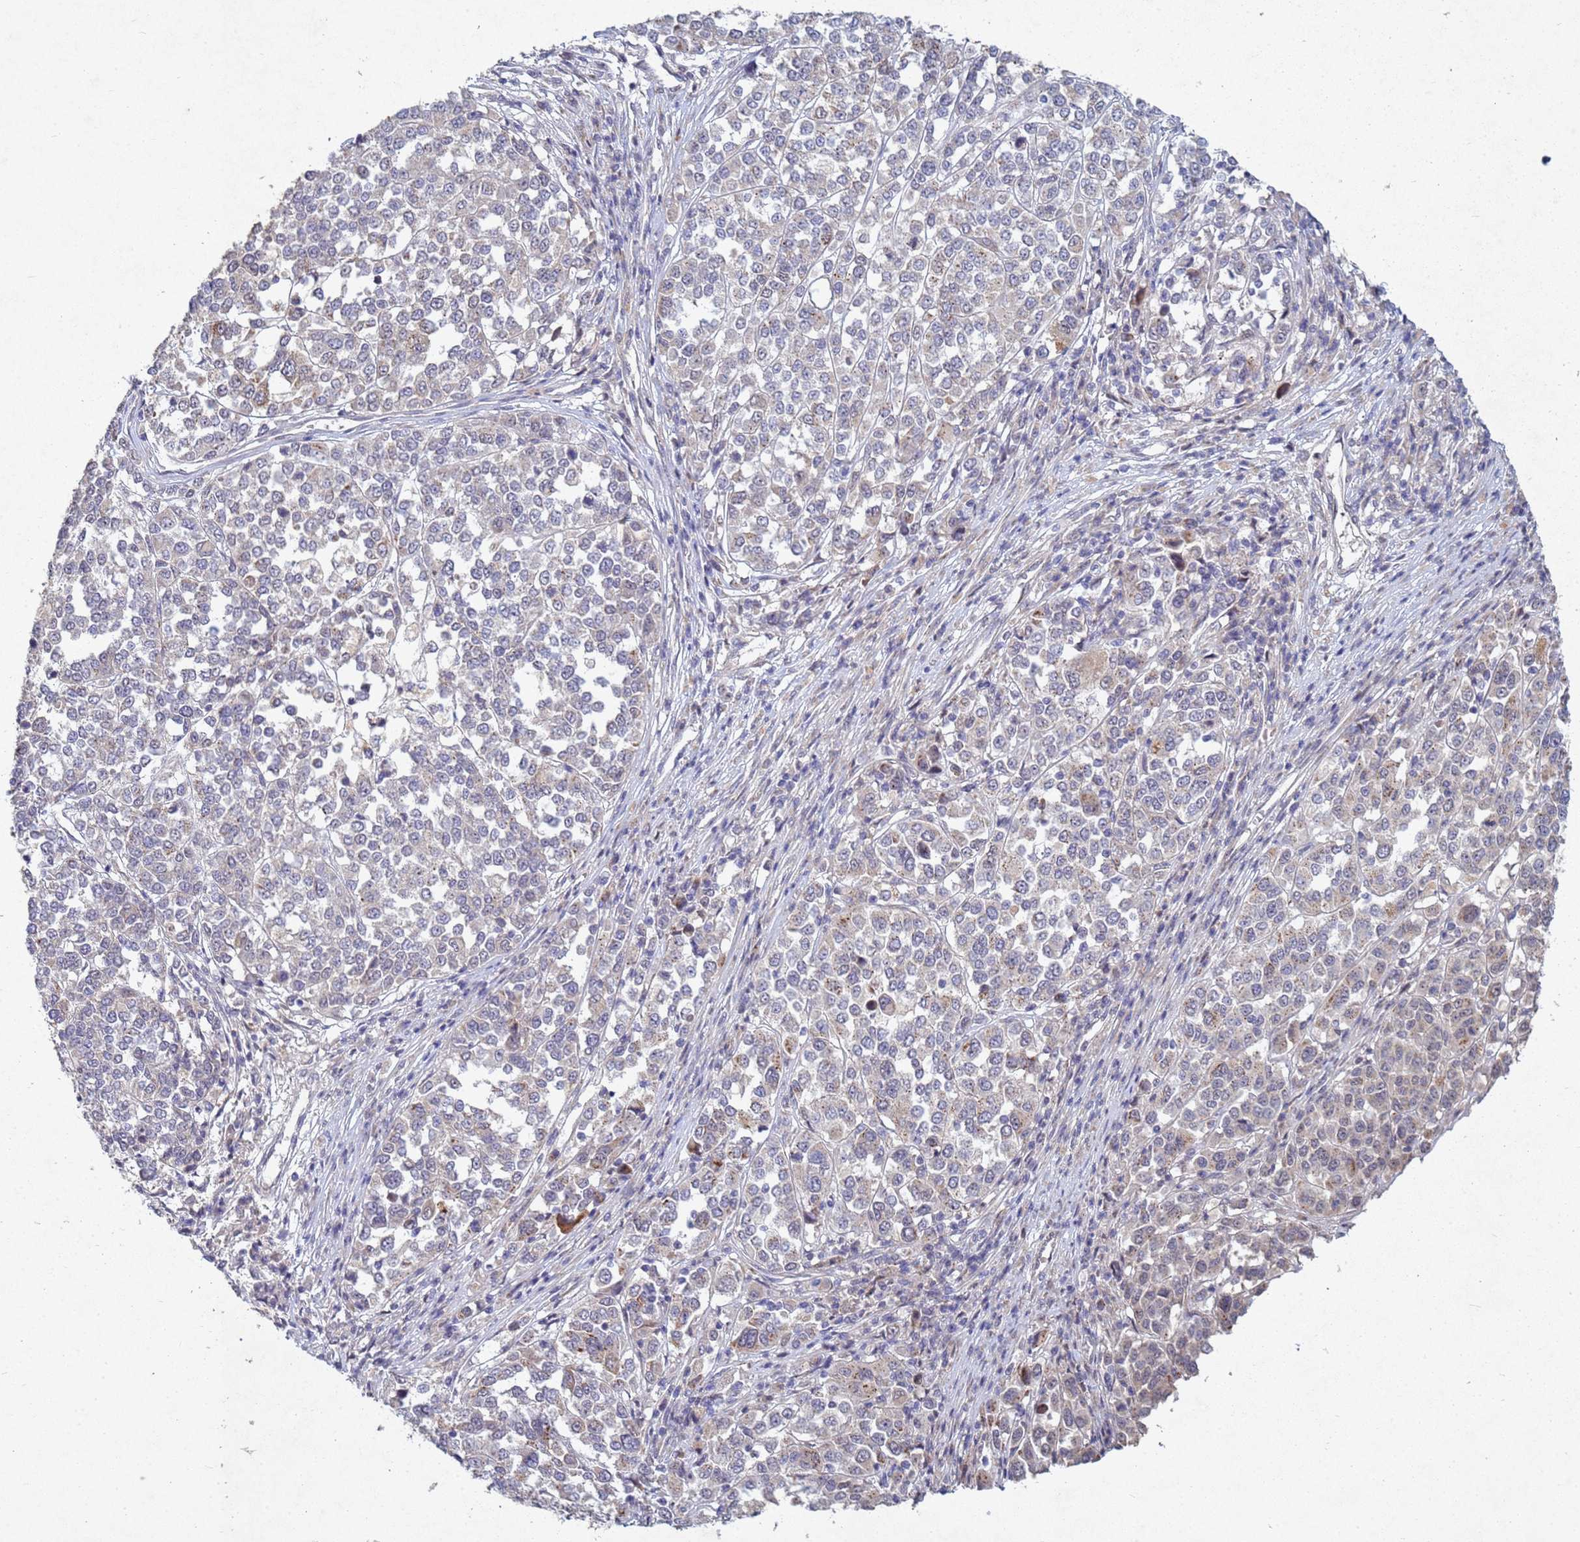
{"staining": {"intensity": "negative", "quantity": "none", "location": "none"}, "tissue": "melanoma", "cell_type": "Tumor cells", "image_type": "cancer", "snomed": [{"axis": "morphology", "description": "Malignant melanoma, Metastatic site"}, {"axis": "topography", "description": "Lymph node"}], "caption": "High power microscopy image of an immunohistochemistry image of melanoma, revealing no significant positivity in tumor cells. (DAB IHC, high magnification).", "gene": "TNPO2", "patient": {"sex": "male", "age": 44}}